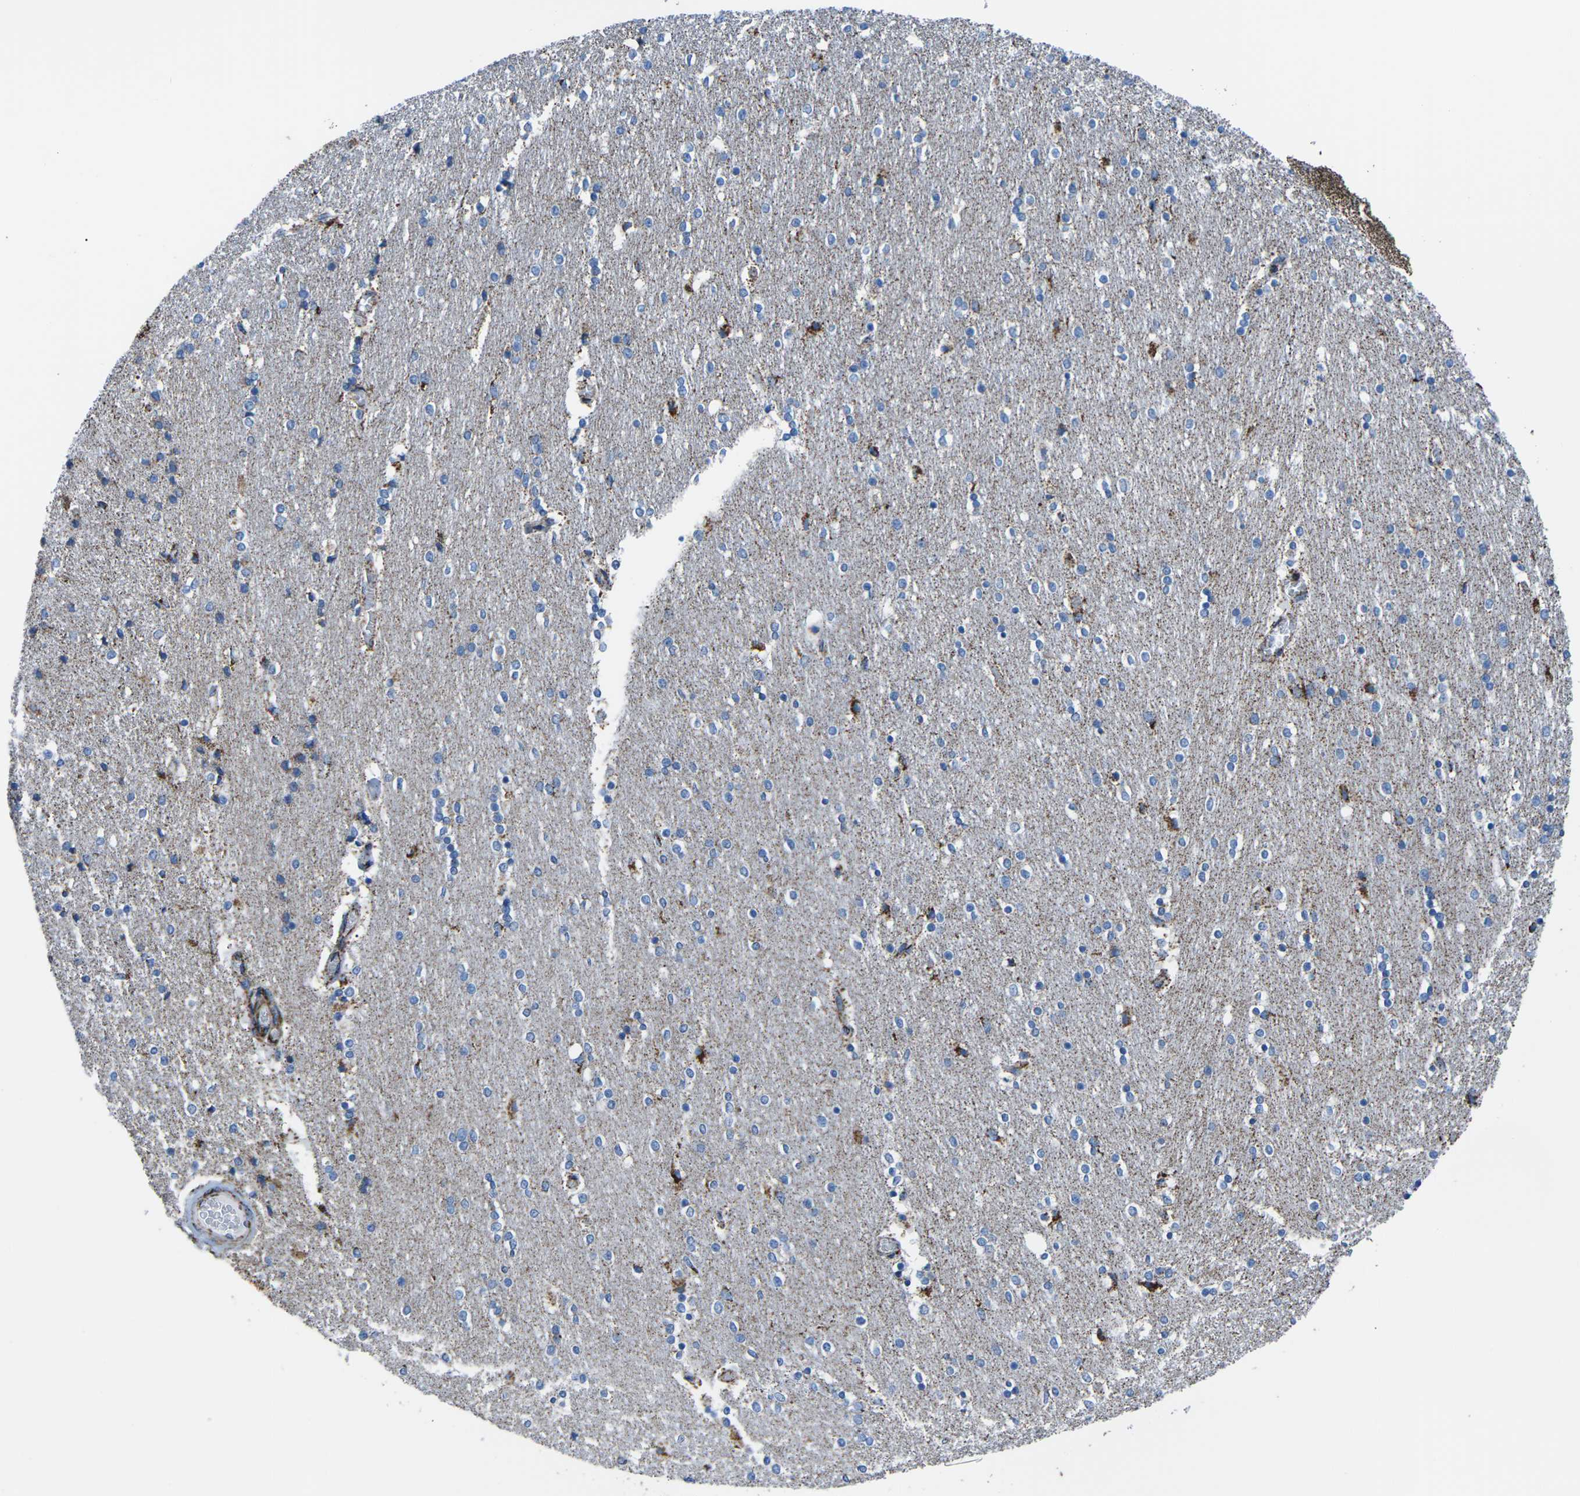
{"staining": {"intensity": "strong", "quantity": "<25%", "location": "cytoplasmic/membranous"}, "tissue": "caudate", "cell_type": "Glial cells", "image_type": "normal", "snomed": [{"axis": "morphology", "description": "Normal tissue, NOS"}, {"axis": "topography", "description": "Lateral ventricle wall"}], "caption": "Strong cytoplasmic/membranous expression is present in approximately <25% of glial cells in unremarkable caudate.", "gene": "MT", "patient": {"sex": "female", "age": 54}}